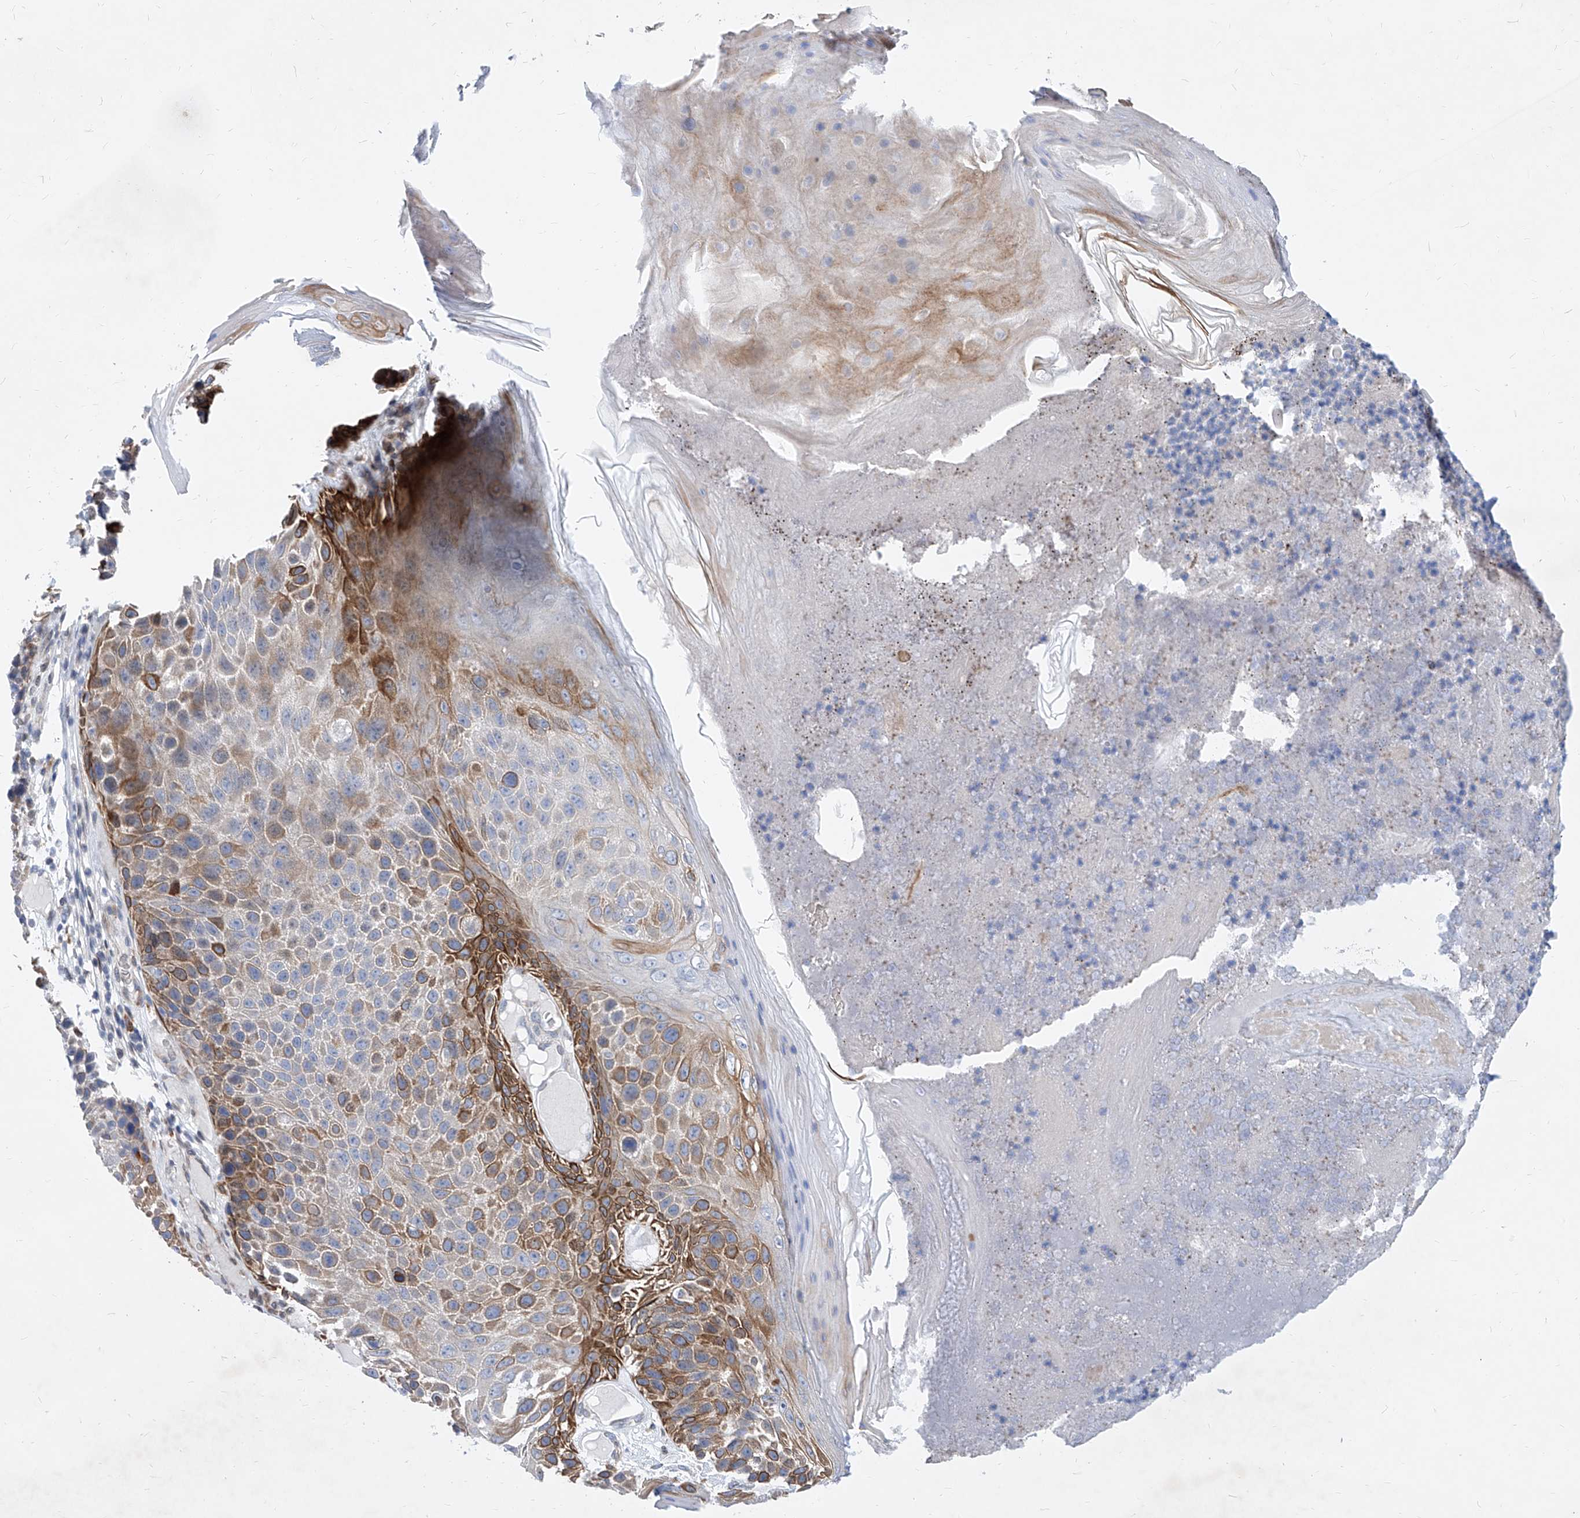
{"staining": {"intensity": "strong", "quantity": "25%-75%", "location": "cytoplasmic/membranous"}, "tissue": "skin cancer", "cell_type": "Tumor cells", "image_type": "cancer", "snomed": [{"axis": "morphology", "description": "Squamous cell carcinoma, NOS"}, {"axis": "topography", "description": "Skin"}], "caption": "DAB immunohistochemical staining of human squamous cell carcinoma (skin) shows strong cytoplasmic/membranous protein staining in approximately 25%-75% of tumor cells.", "gene": "MX2", "patient": {"sex": "female", "age": 88}}